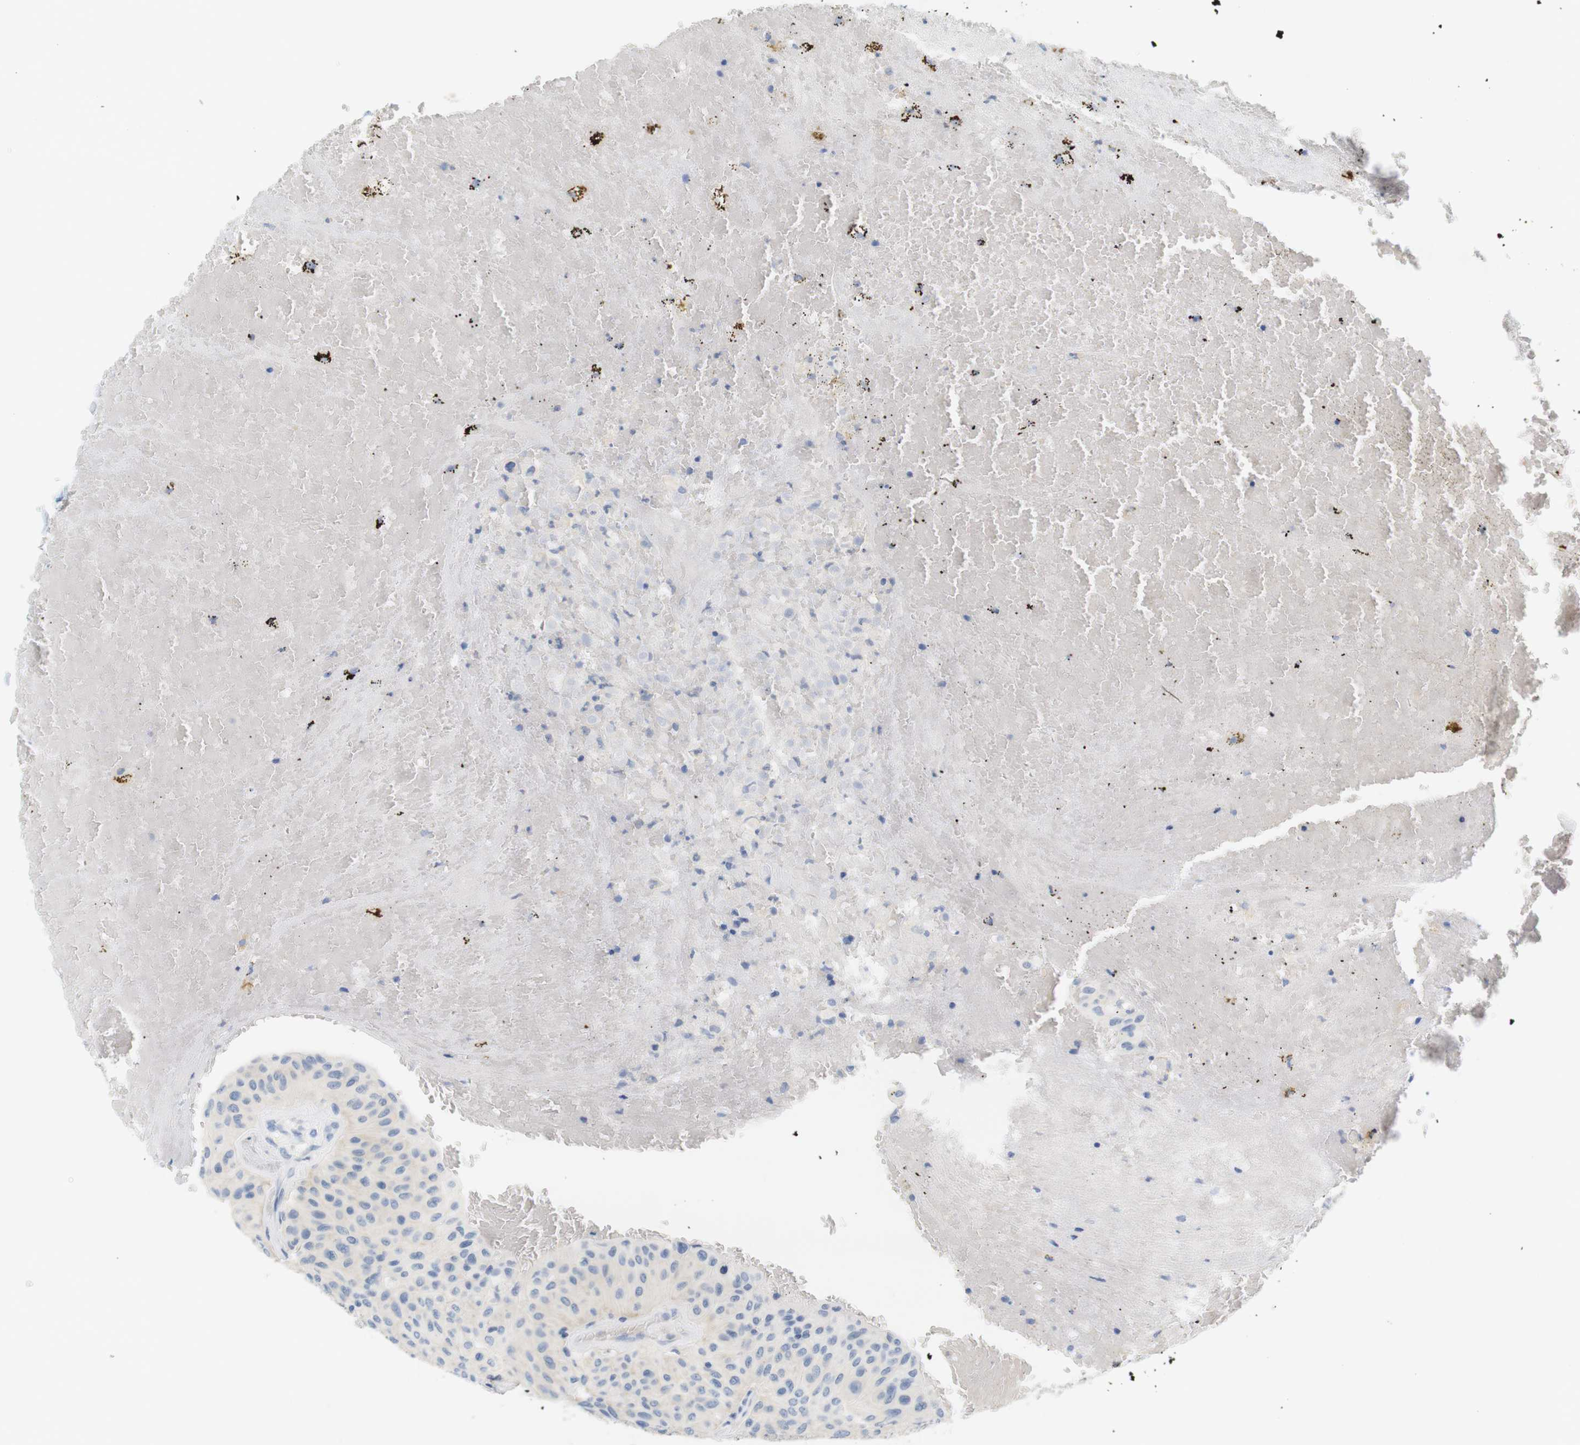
{"staining": {"intensity": "negative", "quantity": "none", "location": "none"}, "tissue": "urothelial cancer", "cell_type": "Tumor cells", "image_type": "cancer", "snomed": [{"axis": "morphology", "description": "Urothelial carcinoma, High grade"}, {"axis": "topography", "description": "Urinary bladder"}], "caption": "Tumor cells are negative for protein expression in human high-grade urothelial carcinoma.", "gene": "LRRK2", "patient": {"sex": "male", "age": 66}}